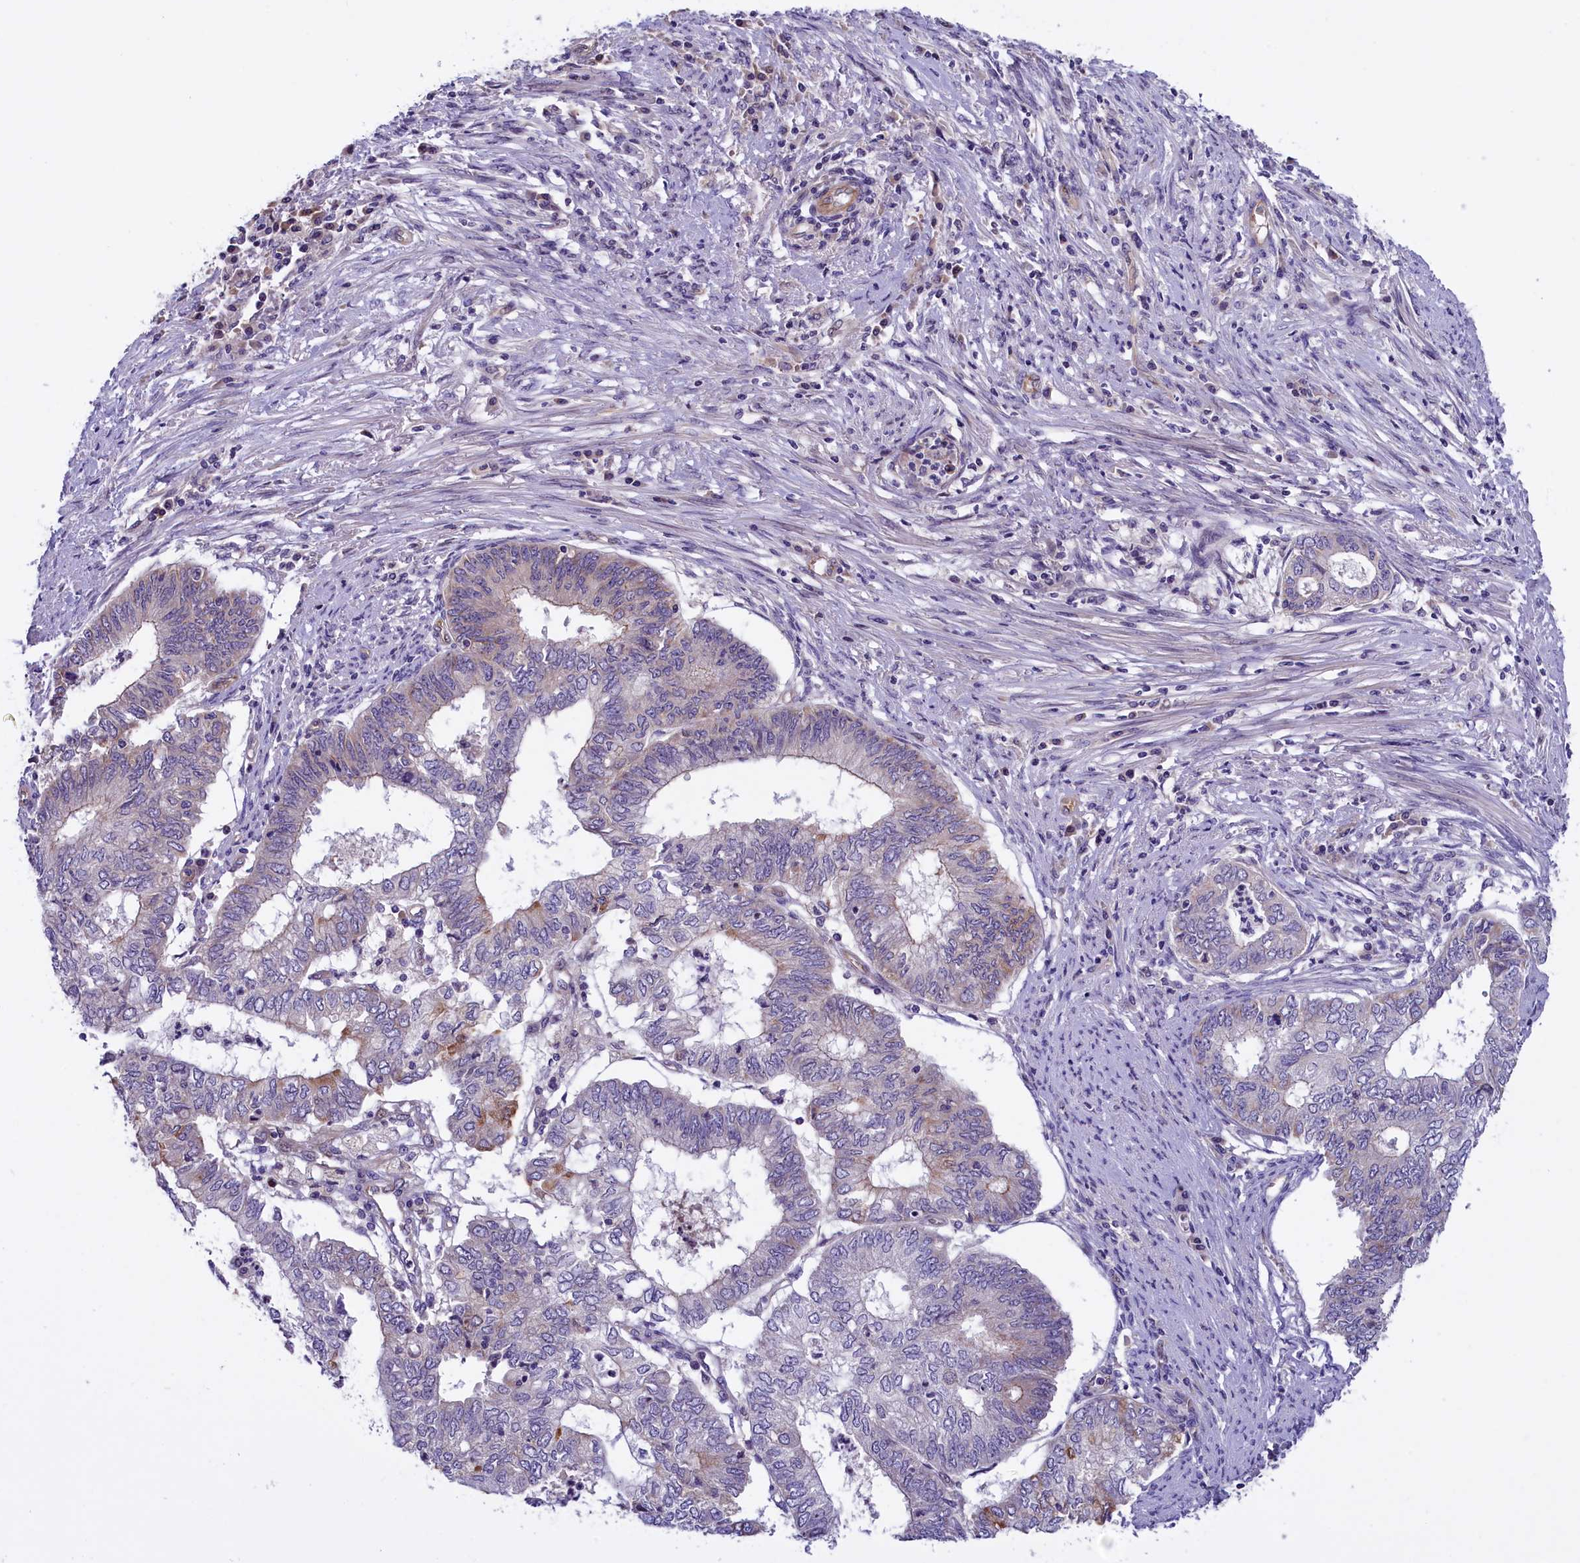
{"staining": {"intensity": "negative", "quantity": "none", "location": "none"}, "tissue": "endometrial cancer", "cell_type": "Tumor cells", "image_type": "cancer", "snomed": [{"axis": "morphology", "description": "Adenocarcinoma, NOS"}, {"axis": "topography", "description": "Endometrium"}], "caption": "High power microscopy histopathology image of an immunohistochemistry photomicrograph of adenocarcinoma (endometrial), revealing no significant staining in tumor cells.", "gene": "CCDC32", "patient": {"sex": "female", "age": 68}}